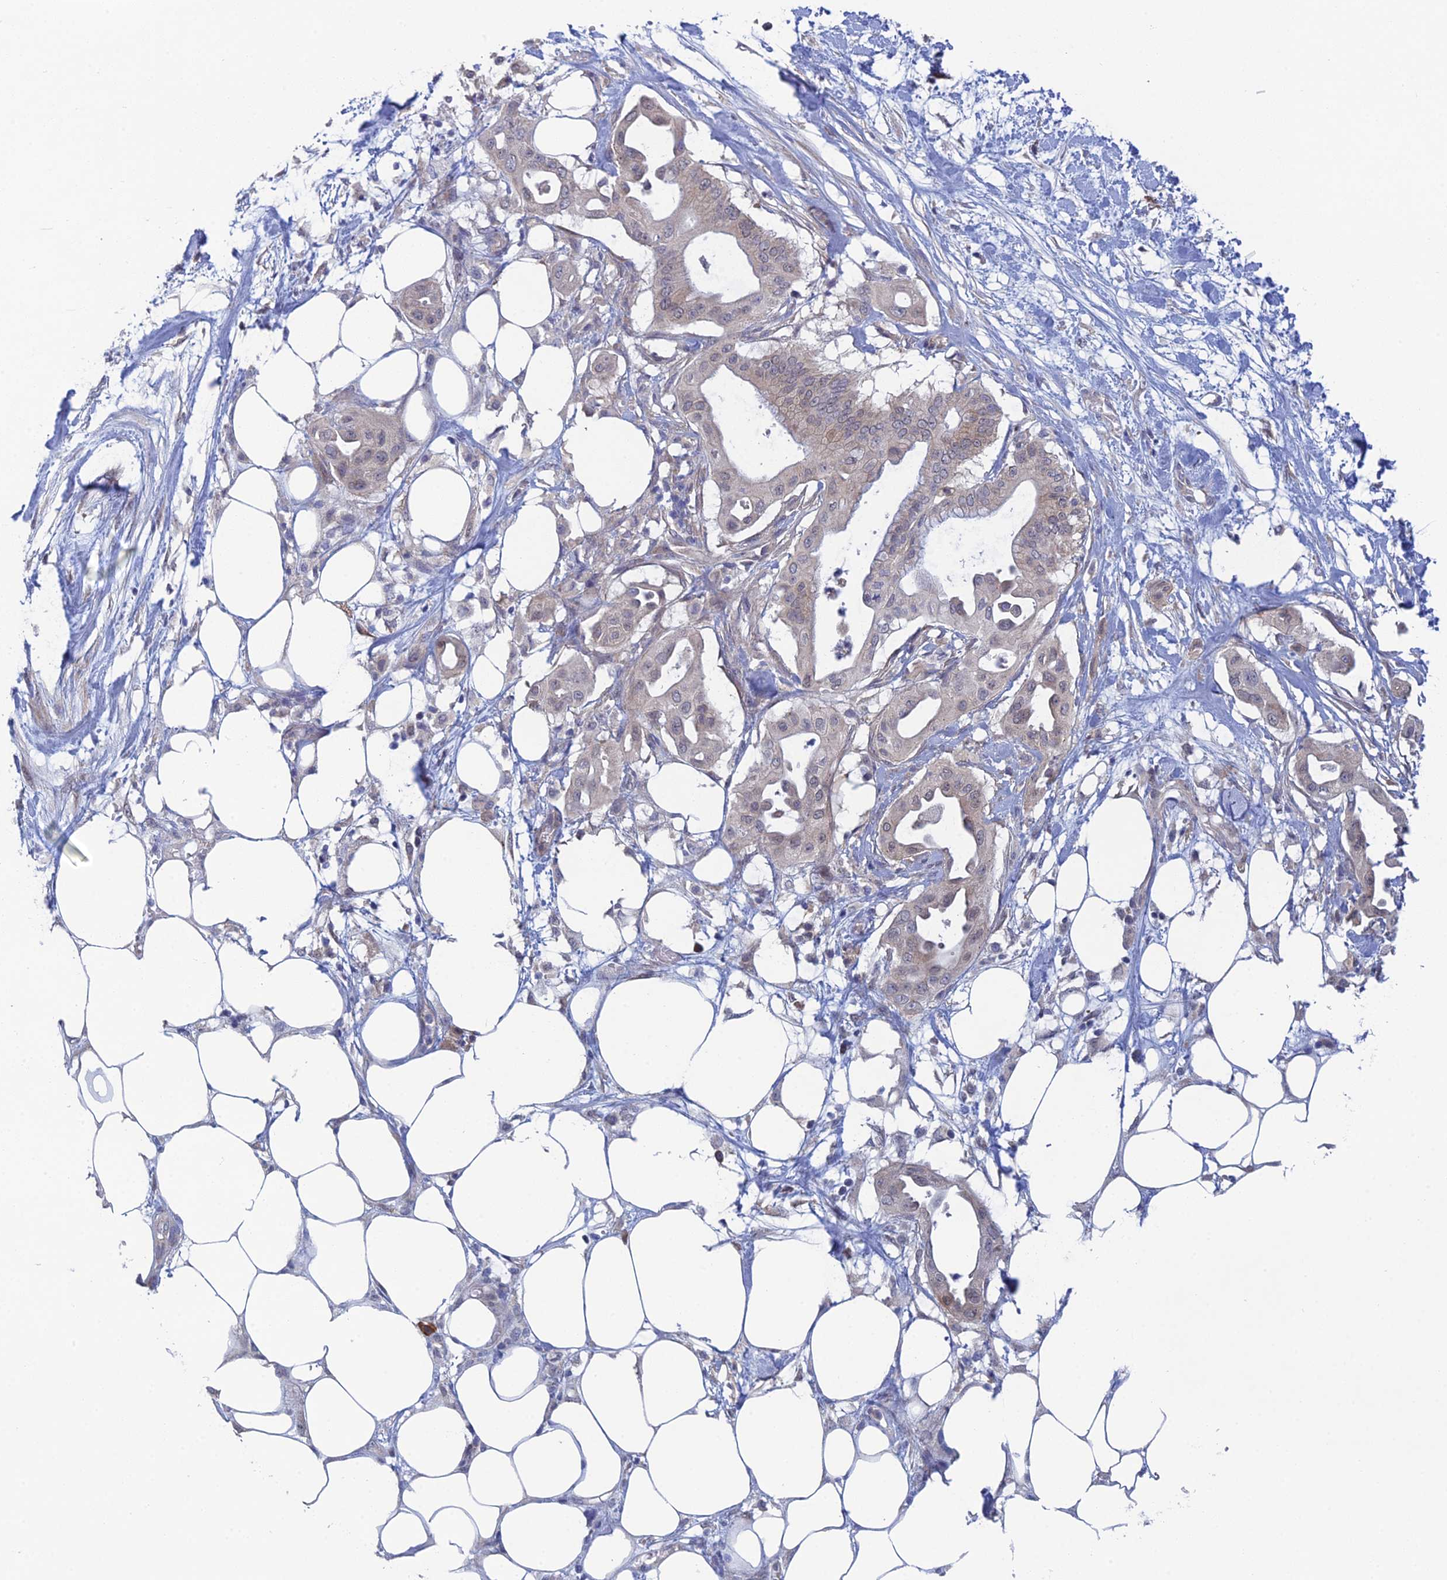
{"staining": {"intensity": "negative", "quantity": "none", "location": "none"}, "tissue": "pancreatic cancer", "cell_type": "Tumor cells", "image_type": "cancer", "snomed": [{"axis": "morphology", "description": "Adenocarcinoma, NOS"}, {"axis": "topography", "description": "Pancreas"}], "caption": "The immunohistochemistry (IHC) photomicrograph has no significant staining in tumor cells of pancreatic adenocarcinoma tissue.", "gene": "SRA1", "patient": {"sex": "male", "age": 68}}